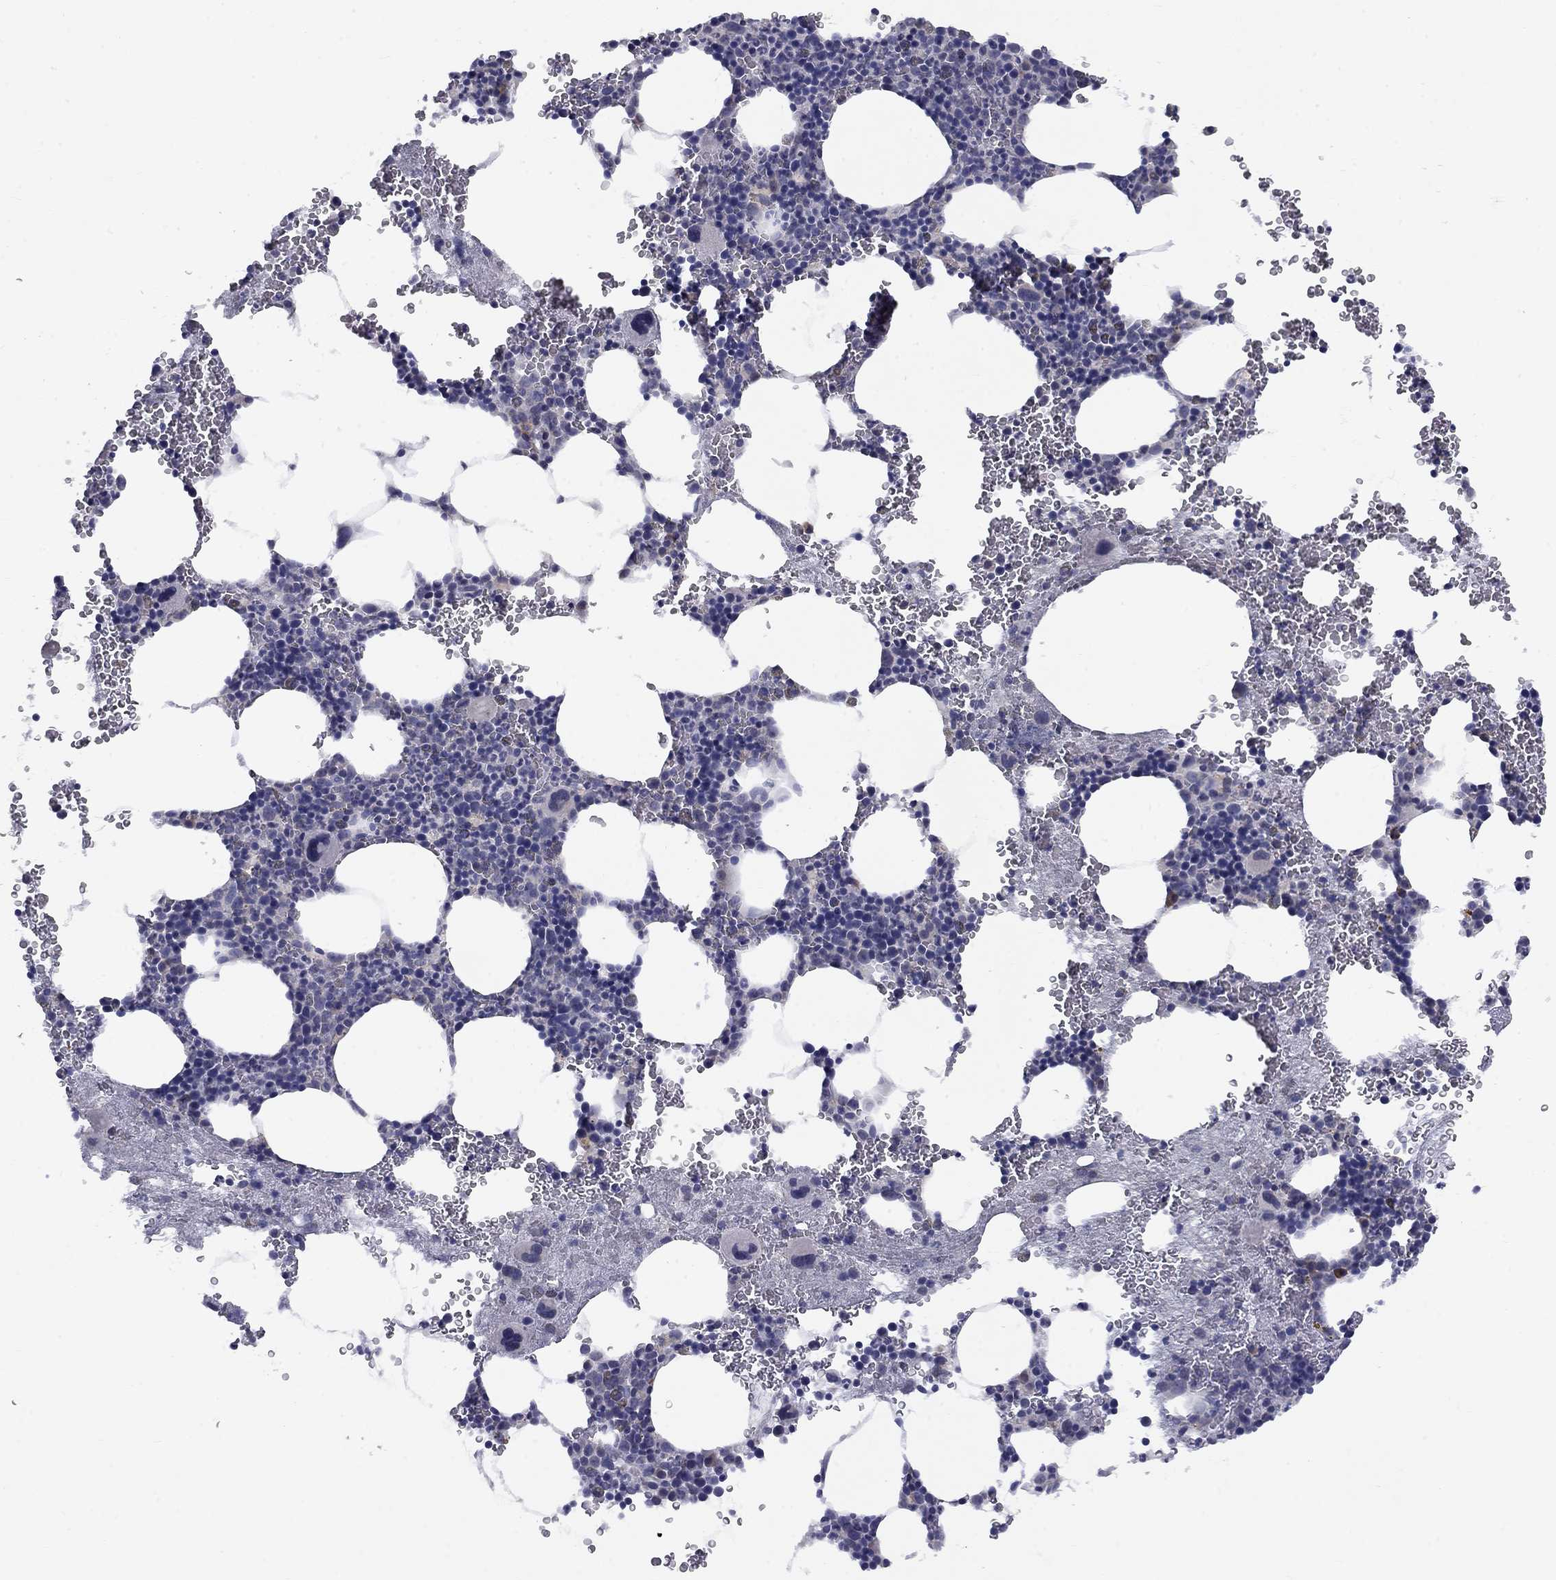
{"staining": {"intensity": "negative", "quantity": "none", "location": "none"}, "tissue": "bone marrow", "cell_type": "Hematopoietic cells", "image_type": "normal", "snomed": [{"axis": "morphology", "description": "Normal tissue, NOS"}, {"axis": "topography", "description": "Bone marrow"}], "caption": "High power microscopy histopathology image of an IHC histopathology image of normal bone marrow, revealing no significant expression in hematopoietic cells.", "gene": "CACNA1A", "patient": {"sex": "male", "age": 50}}